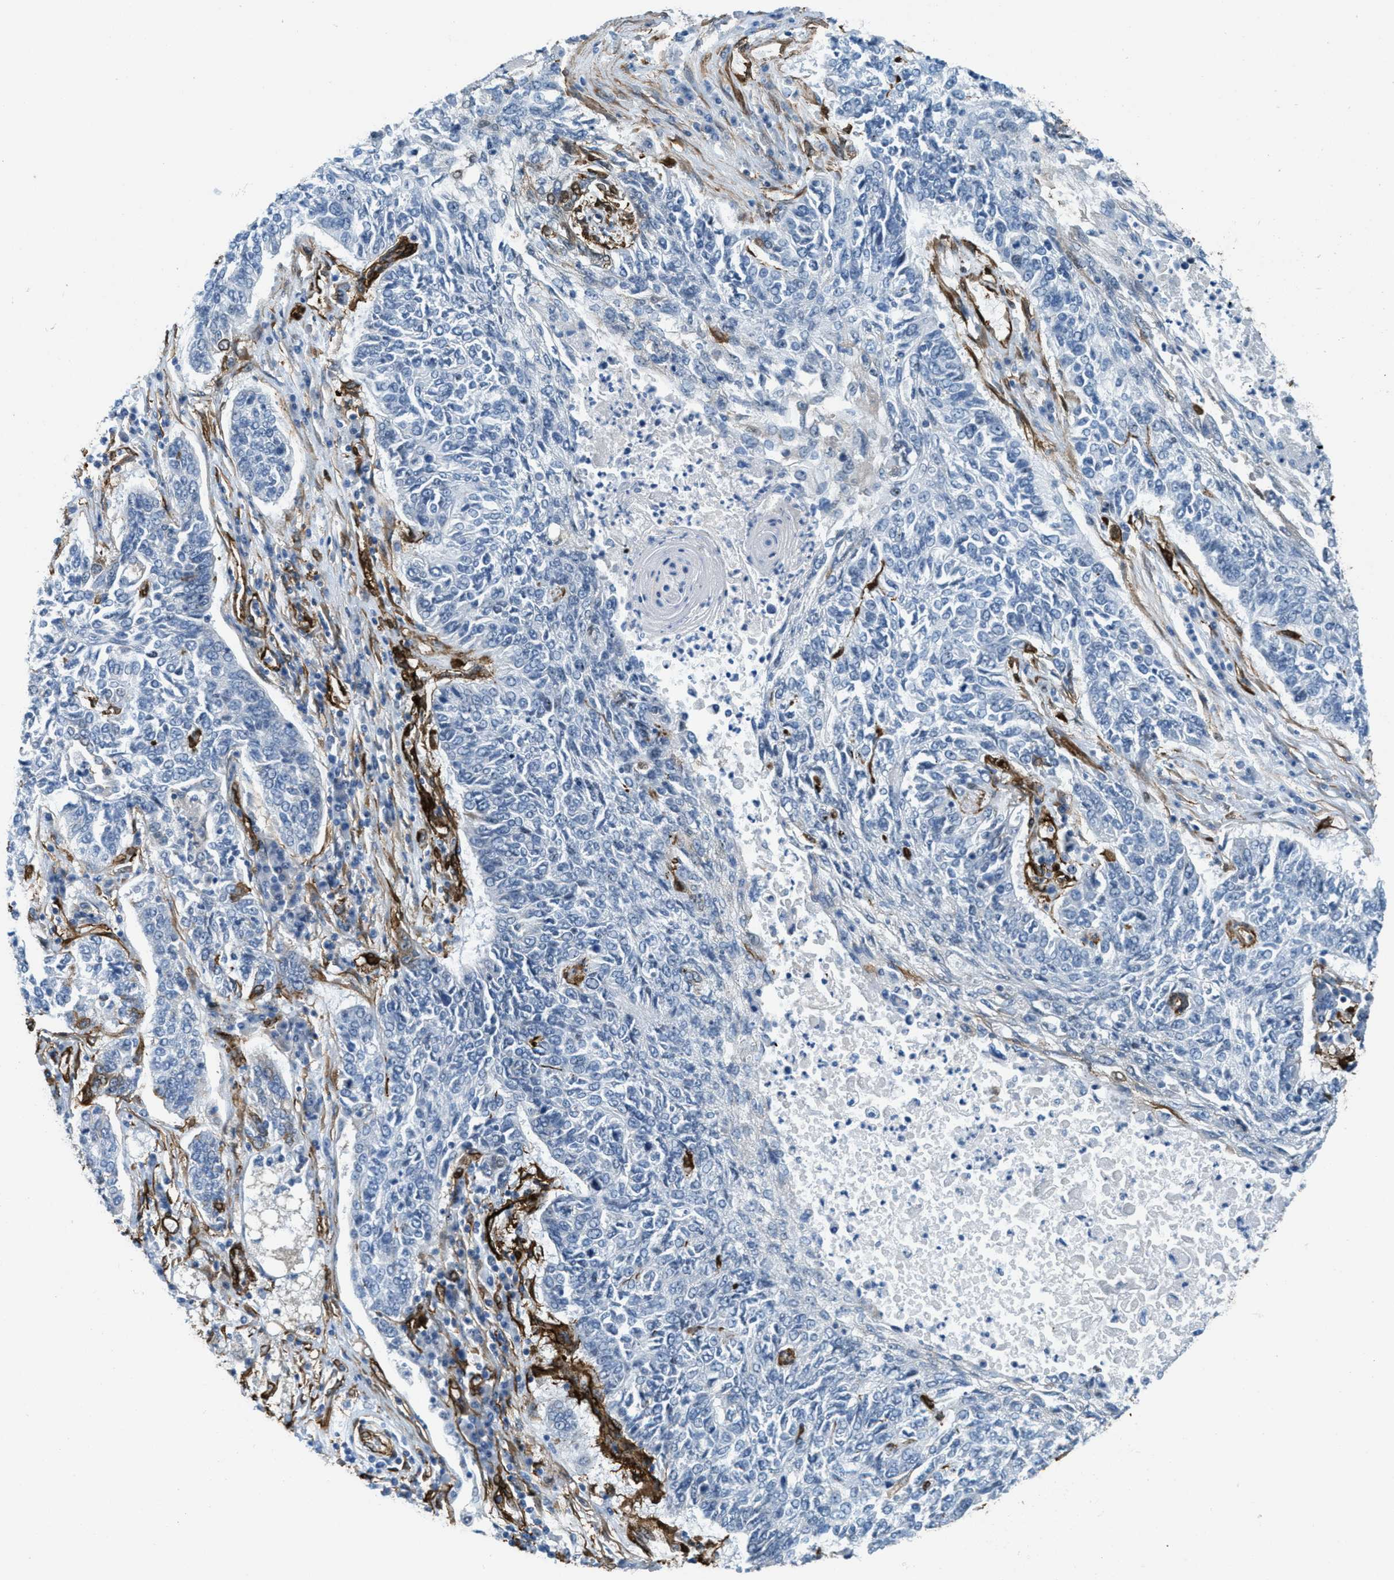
{"staining": {"intensity": "negative", "quantity": "none", "location": "none"}, "tissue": "lung cancer", "cell_type": "Tumor cells", "image_type": "cancer", "snomed": [{"axis": "morphology", "description": "Normal tissue, NOS"}, {"axis": "morphology", "description": "Squamous cell carcinoma, NOS"}, {"axis": "topography", "description": "Cartilage tissue"}, {"axis": "topography", "description": "Bronchus"}, {"axis": "topography", "description": "Lung"}], "caption": "Human lung cancer stained for a protein using immunohistochemistry (IHC) displays no expression in tumor cells.", "gene": "CALD1", "patient": {"sex": "female", "age": 49}}